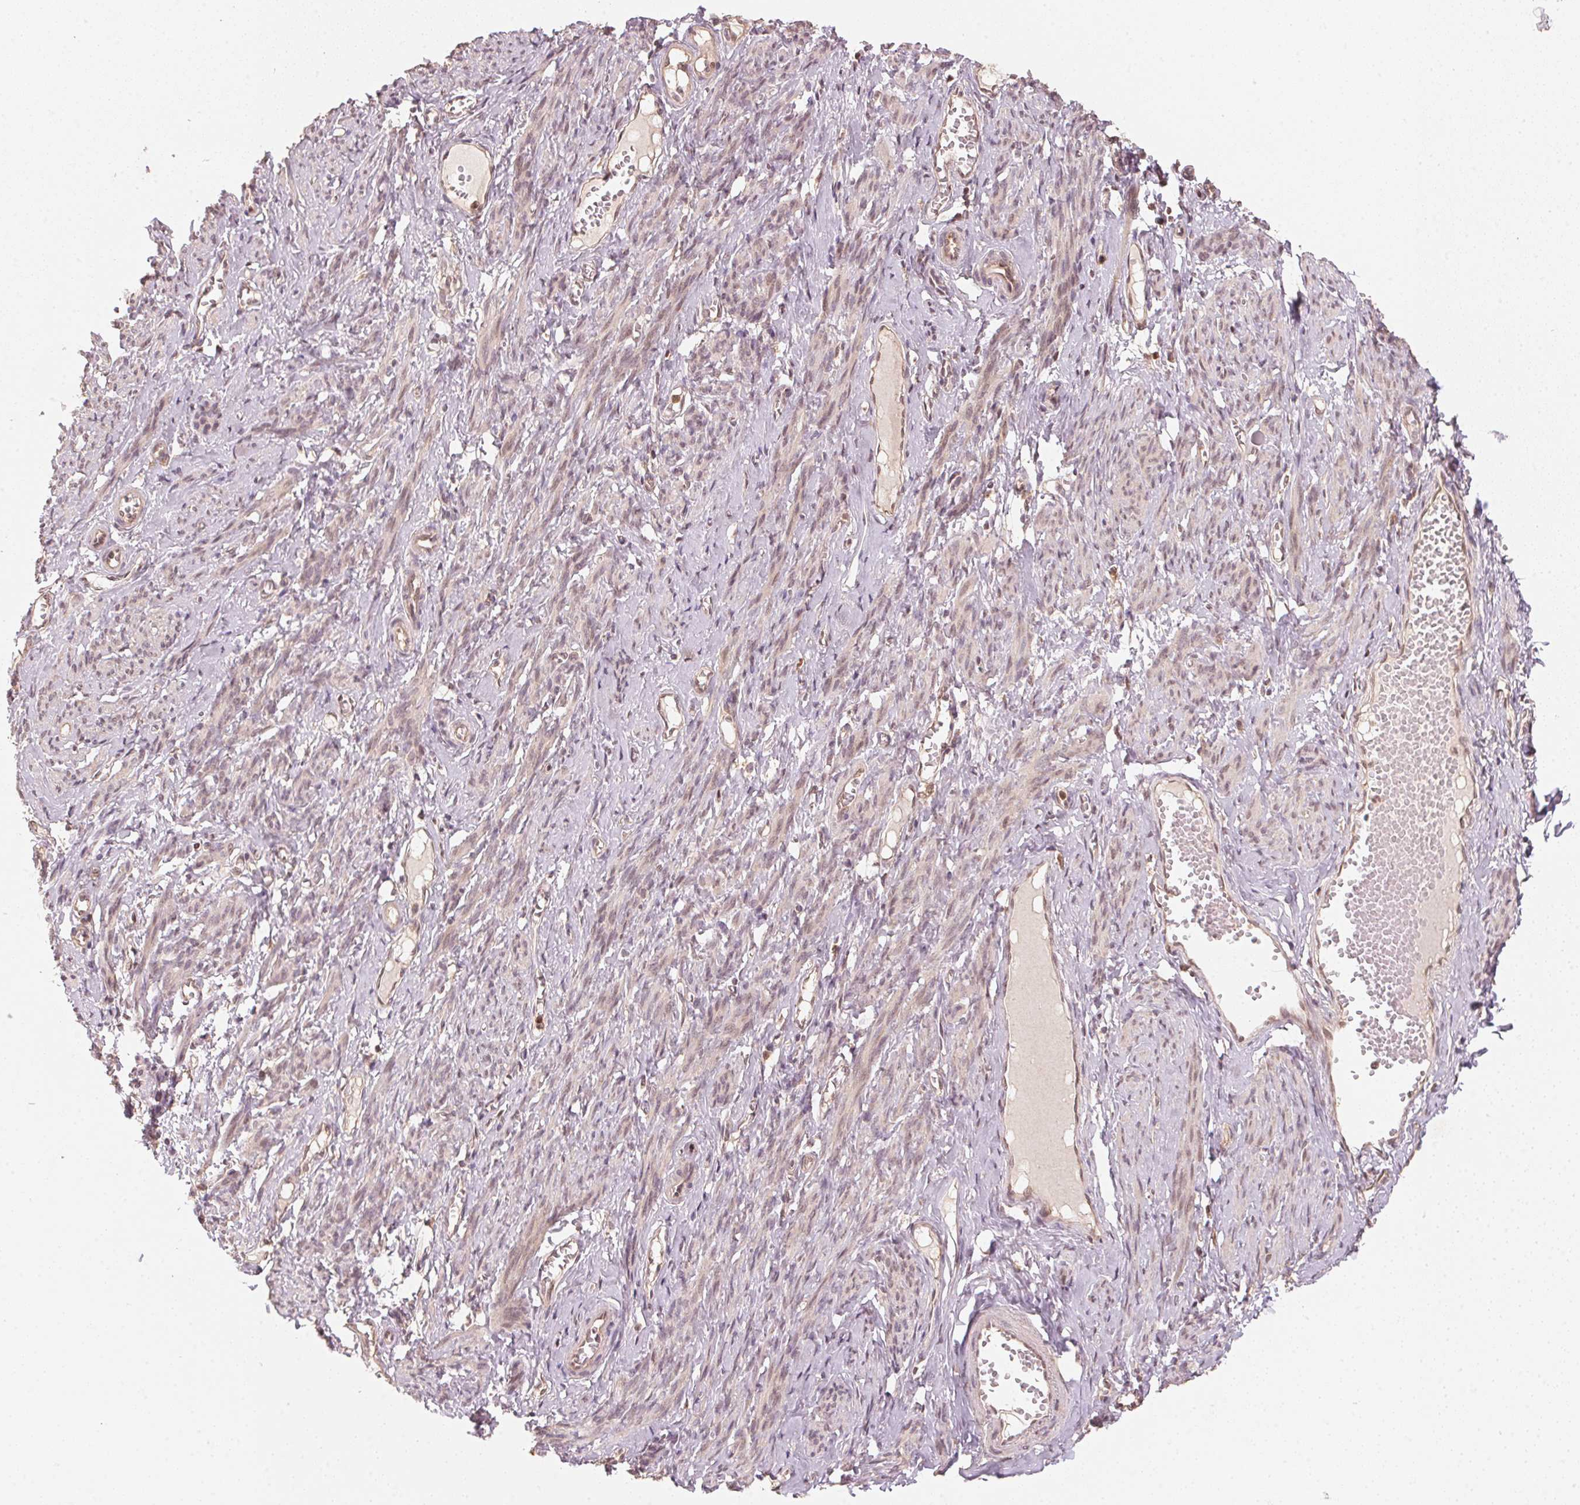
{"staining": {"intensity": "moderate", "quantity": "25%-75%", "location": "cytoplasmic/membranous,nuclear"}, "tissue": "smooth muscle", "cell_type": "Smooth muscle cells", "image_type": "normal", "snomed": [{"axis": "morphology", "description": "Normal tissue, NOS"}, {"axis": "topography", "description": "Smooth muscle"}], "caption": "The photomicrograph displays a brown stain indicating the presence of a protein in the cytoplasmic/membranous,nuclear of smooth muscle cells in smooth muscle. The protein is shown in brown color, while the nuclei are stained blue.", "gene": "C2orf73", "patient": {"sex": "female", "age": 65}}